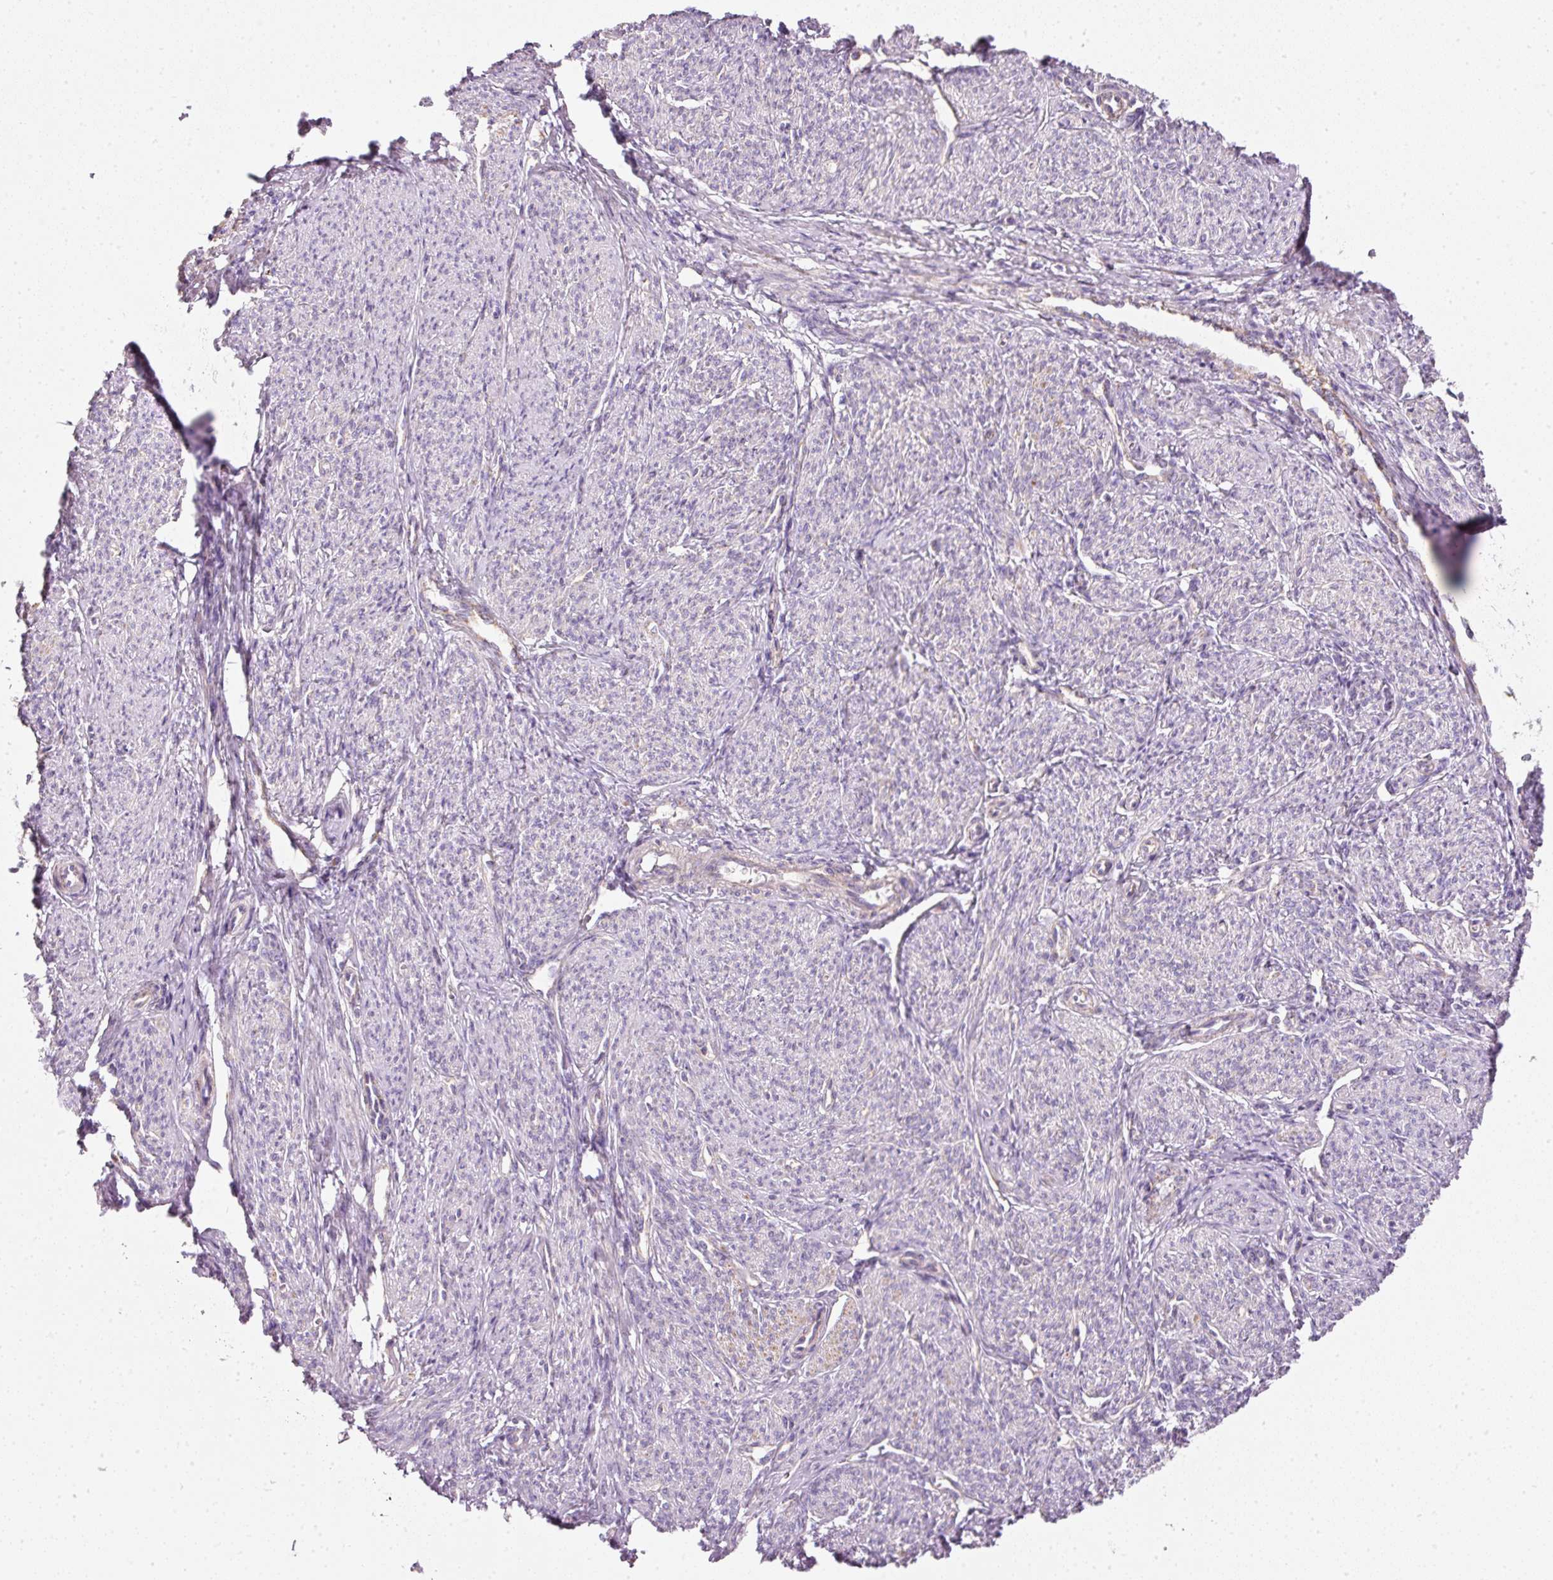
{"staining": {"intensity": "negative", "quantity": "none", "location": "none"}, "tissue": "smooth muscle", "cell_type": "Smooth muscle cells", "image_type": "normal", "snomed": [{"axis": "morphology", "description": "Normal tissue, NOS"}, {"axis": "topography", "description": "Smooth muscle"}], "caption": "Smooth muscle cells show no significant protein positivity in benign smooth muscle.", "gene": "NDUFA1", "patient": {"sex": "female", "age": 65}}